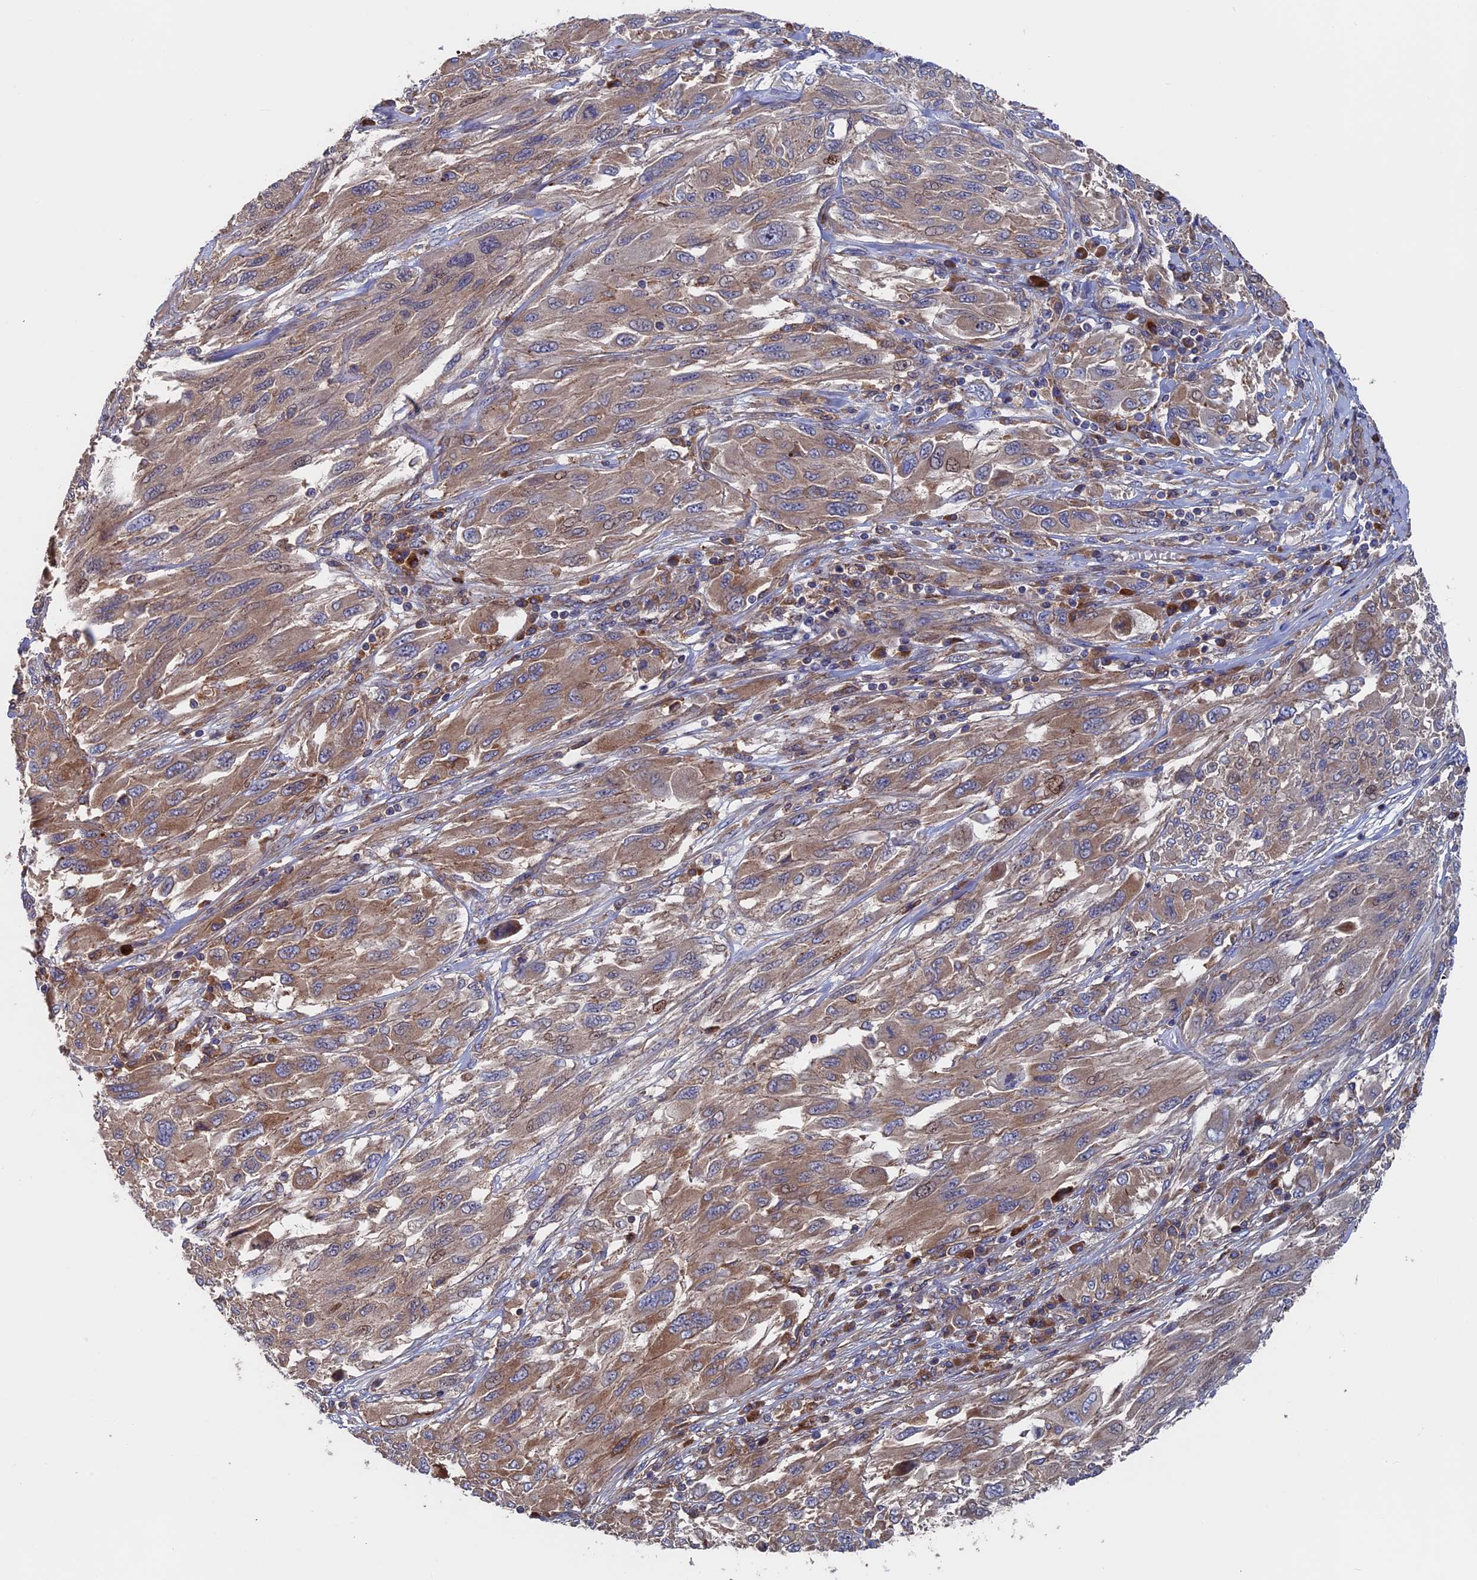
{"staining": {"intensity": "moderate", "quantity": ">75%", "location": "cytoplasmic/membranous"}, "tissue": "melanoma", "cell_type": "Tumor cells", "image_type": "cancer", "snomed": [{"axis": "morphology", "description": "Malignant melanoma, NOS"}, {"axis": "topography", "description": "Skin"}], "caption": "High-magnification brightfield microscopy of malignant melanoma stained with DAB (3,3'-diaminobenzidine) (brown) and counterstained with hematoxylin (blue). tumor cells exhibit moderate cytoplasmic/membranous expression is seen in approximately>75% of cells.", "gene": "DNAJC3", "patient": {"sex": "female", "age": 91}}